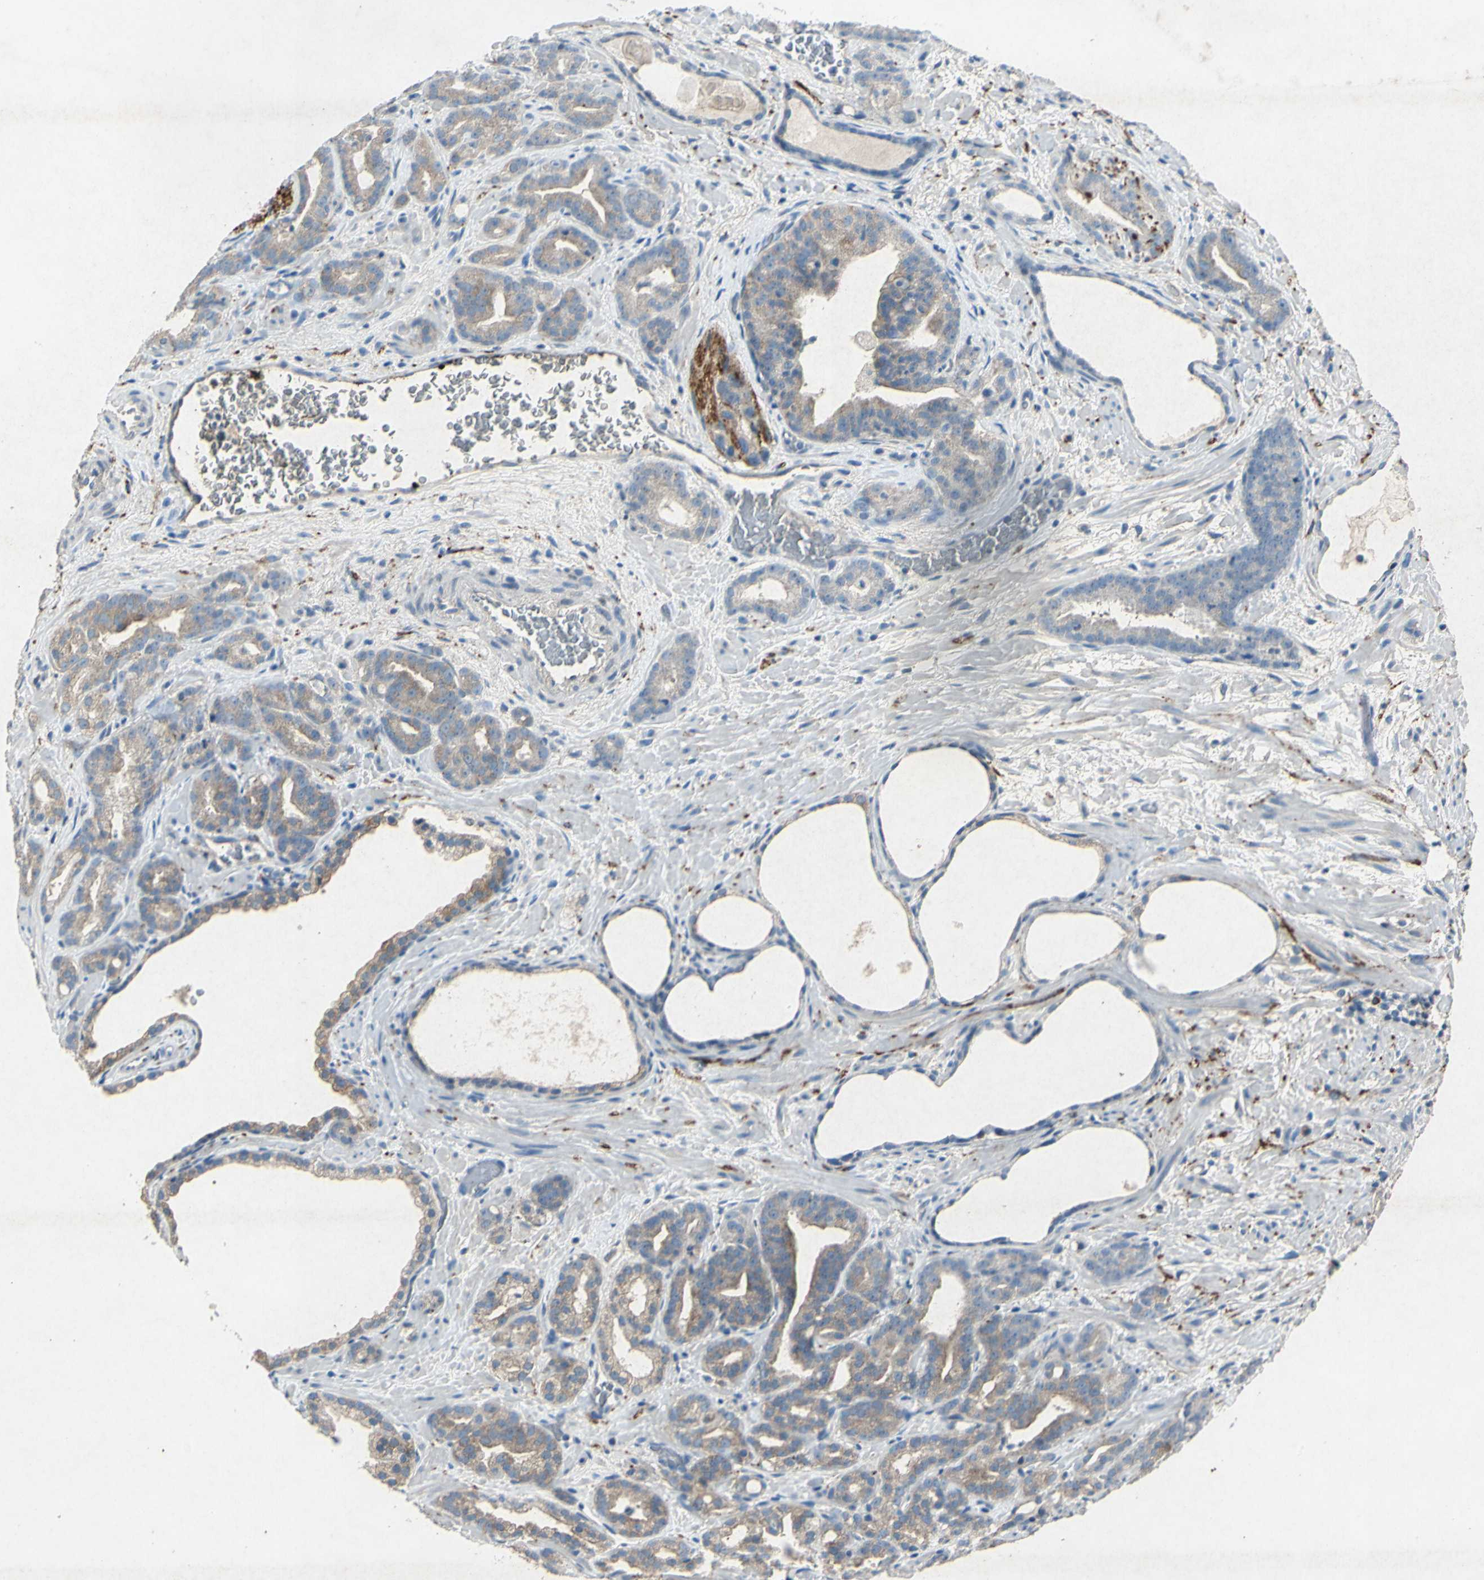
{"staining": {"intensity": "moderate", "quantity": ">75%", "location": "cytoplasmic/membranous"}, "tissue": "prostate cancer", "cell_type": "Tumor cells", "image_type": "cancer", "snomed": [{"axis": "morphology", "description": "Adenocarcinoma, Low grade"}, {"axis": "topography", "description": "Prostate"}], "caption": "High-magnification brightfield microscopy of prostate cancer stained with DAB (3,3'-diaminobenzidine) (brown) and counterstained with hematoxylin (blue). tumor cells exhibit moderate cytoplasmic/membranous positivity is appreciated in about>75% of cells. Using DAB (3,3'-diaminobenzidine) (brown) and hematoxylin (blue) stains, captured at high magnification using brightfield microscopy.", "gene": "SNAP91", "patient": {"sex": "male", "age": 63}}